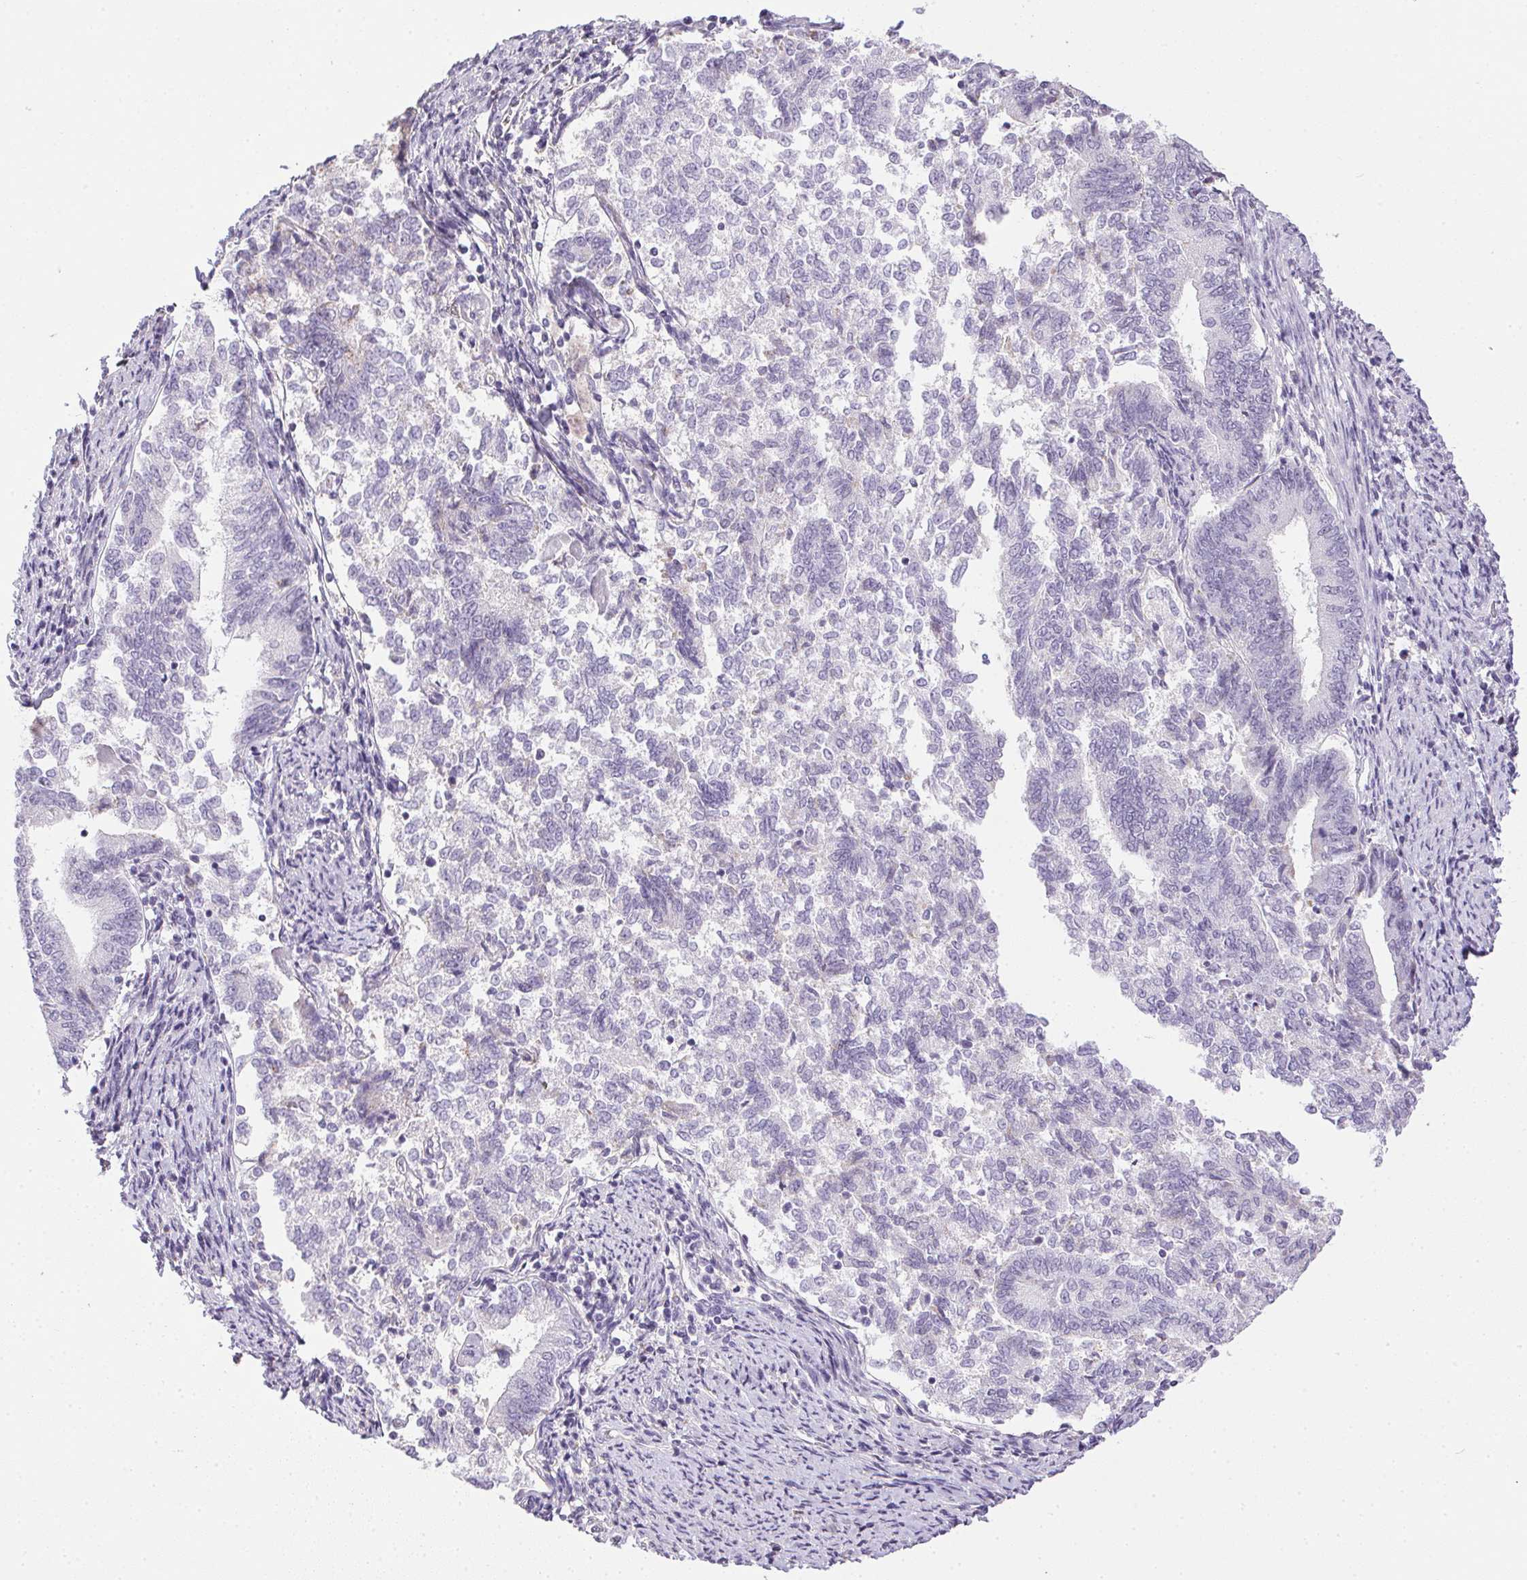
{"staining": {"intensity": "negative", "quantity": "none", "location": "none"}, "tissue": "endometrial cancer", "cell_type": "Tumor cells", "image_type": "cancer", "snomed": [{"axis": "morphology", "description": "Adenocarcinoma, NOS"}, {"axis": "topography", "description": "Endometrium"}], "caption": "Adenocarcinoma (endometrial) was stained to show a protein in brown. There is no significant expression in tumor cells. (Brightfield microscopy of DAB (3,3'-diaminobenzidine) immunohistochemistry (IHC) at high magnification).", "gene": "PRL", "patient": {"sex": "female", "age": 65}}